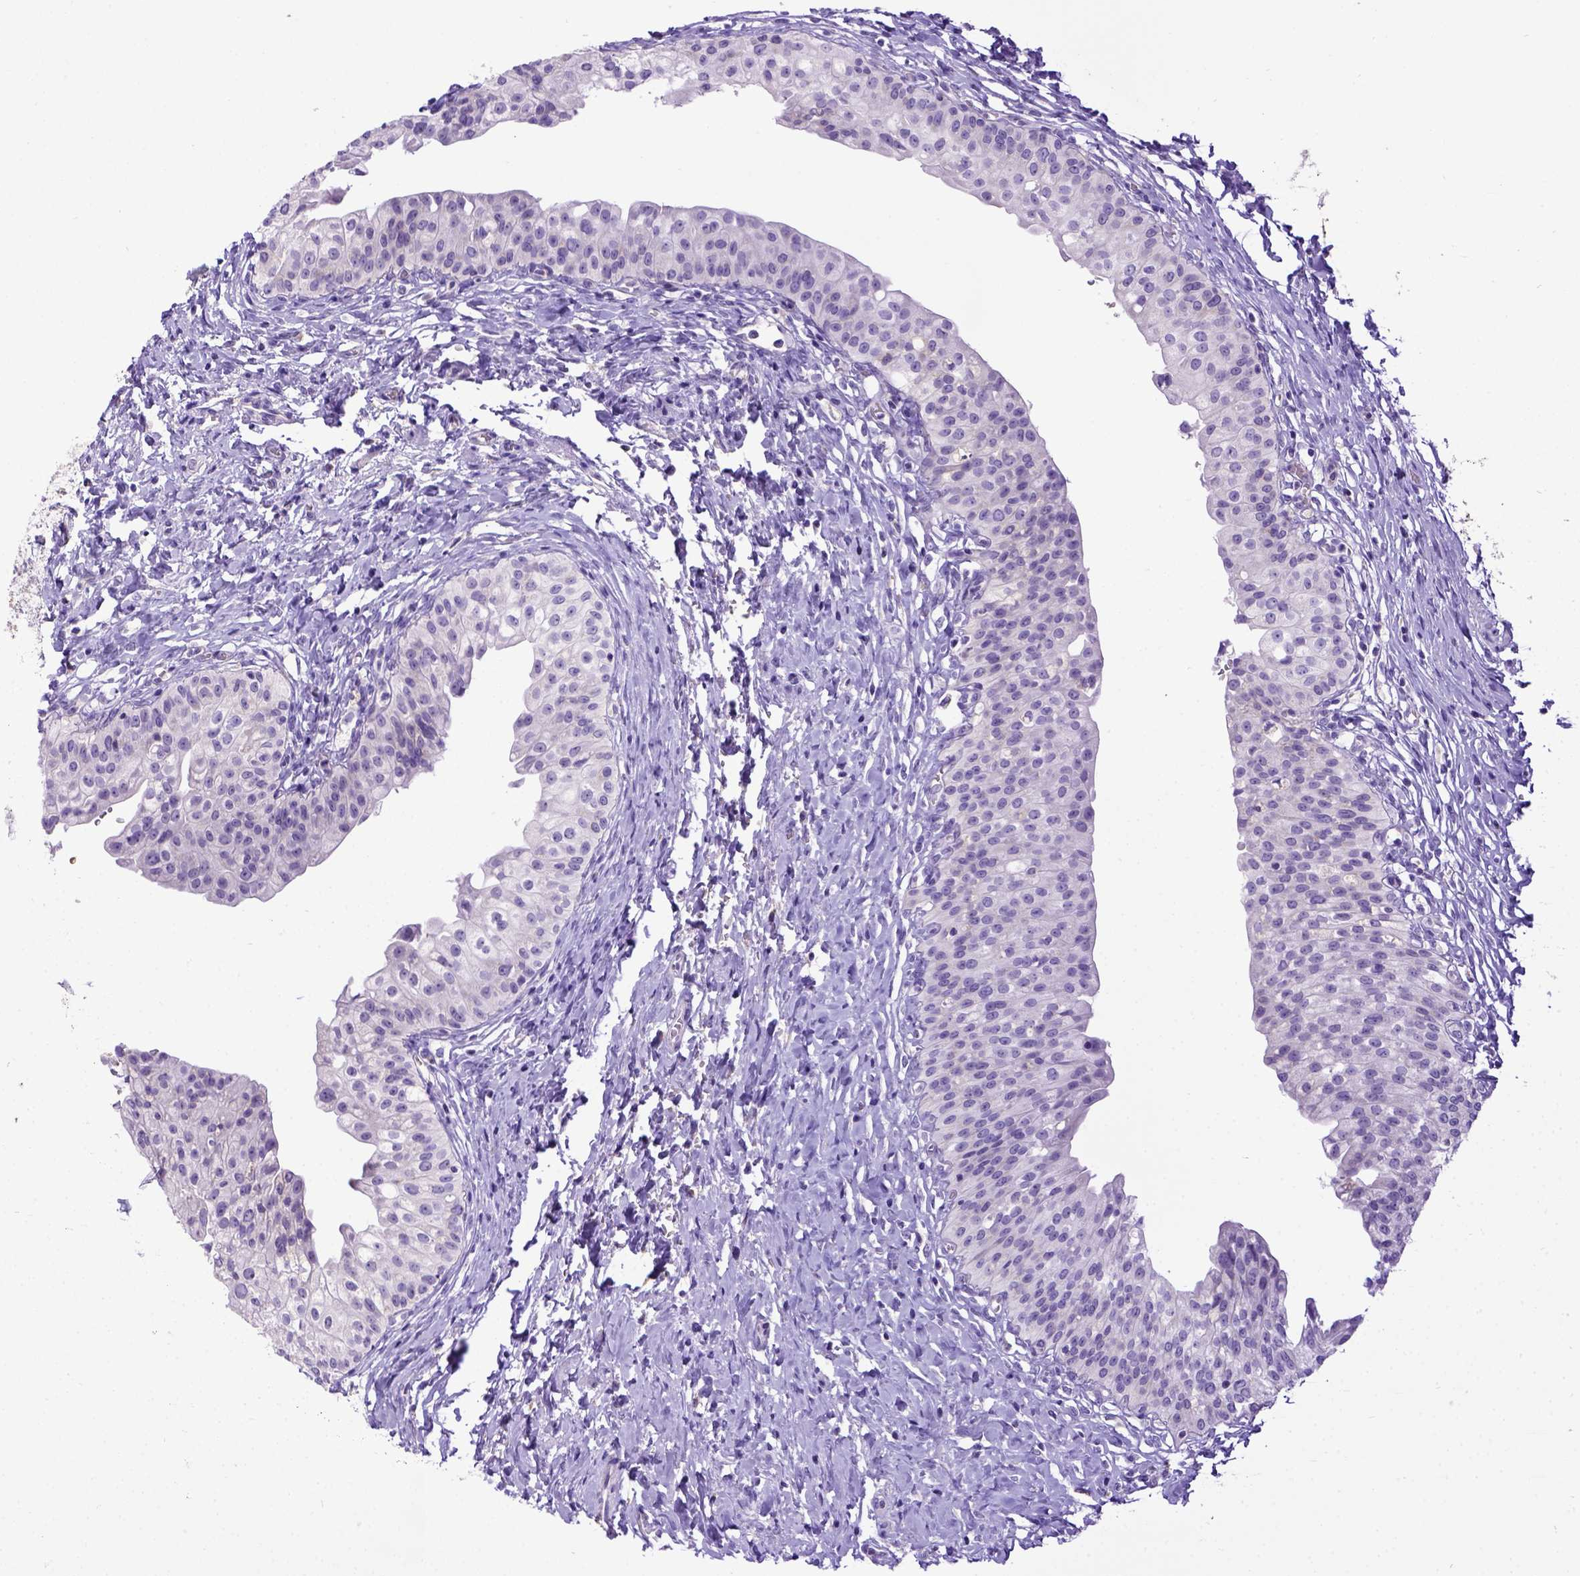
{"staining": {"intensity": "negative", "quantity": "none", "location": "none"}, "tissue": "urinary bladder", "cell_type": "Urothelial cells", "image_type": "normal", "snomed": [{"axis": "morphology", "description": "Normal tissue, NOS"}, {"axis": "topography", "description": "Urinary bladder"}], "caption": "DAB (3,3'-diaminobenzidine) immunohistochemical staining of benign human urinary bladder reveals no significant expression in urothelial cells. Nuclei are stained in blue.", "gene": "SPEF1", "patient": {"sex": "male", "age": 76}}